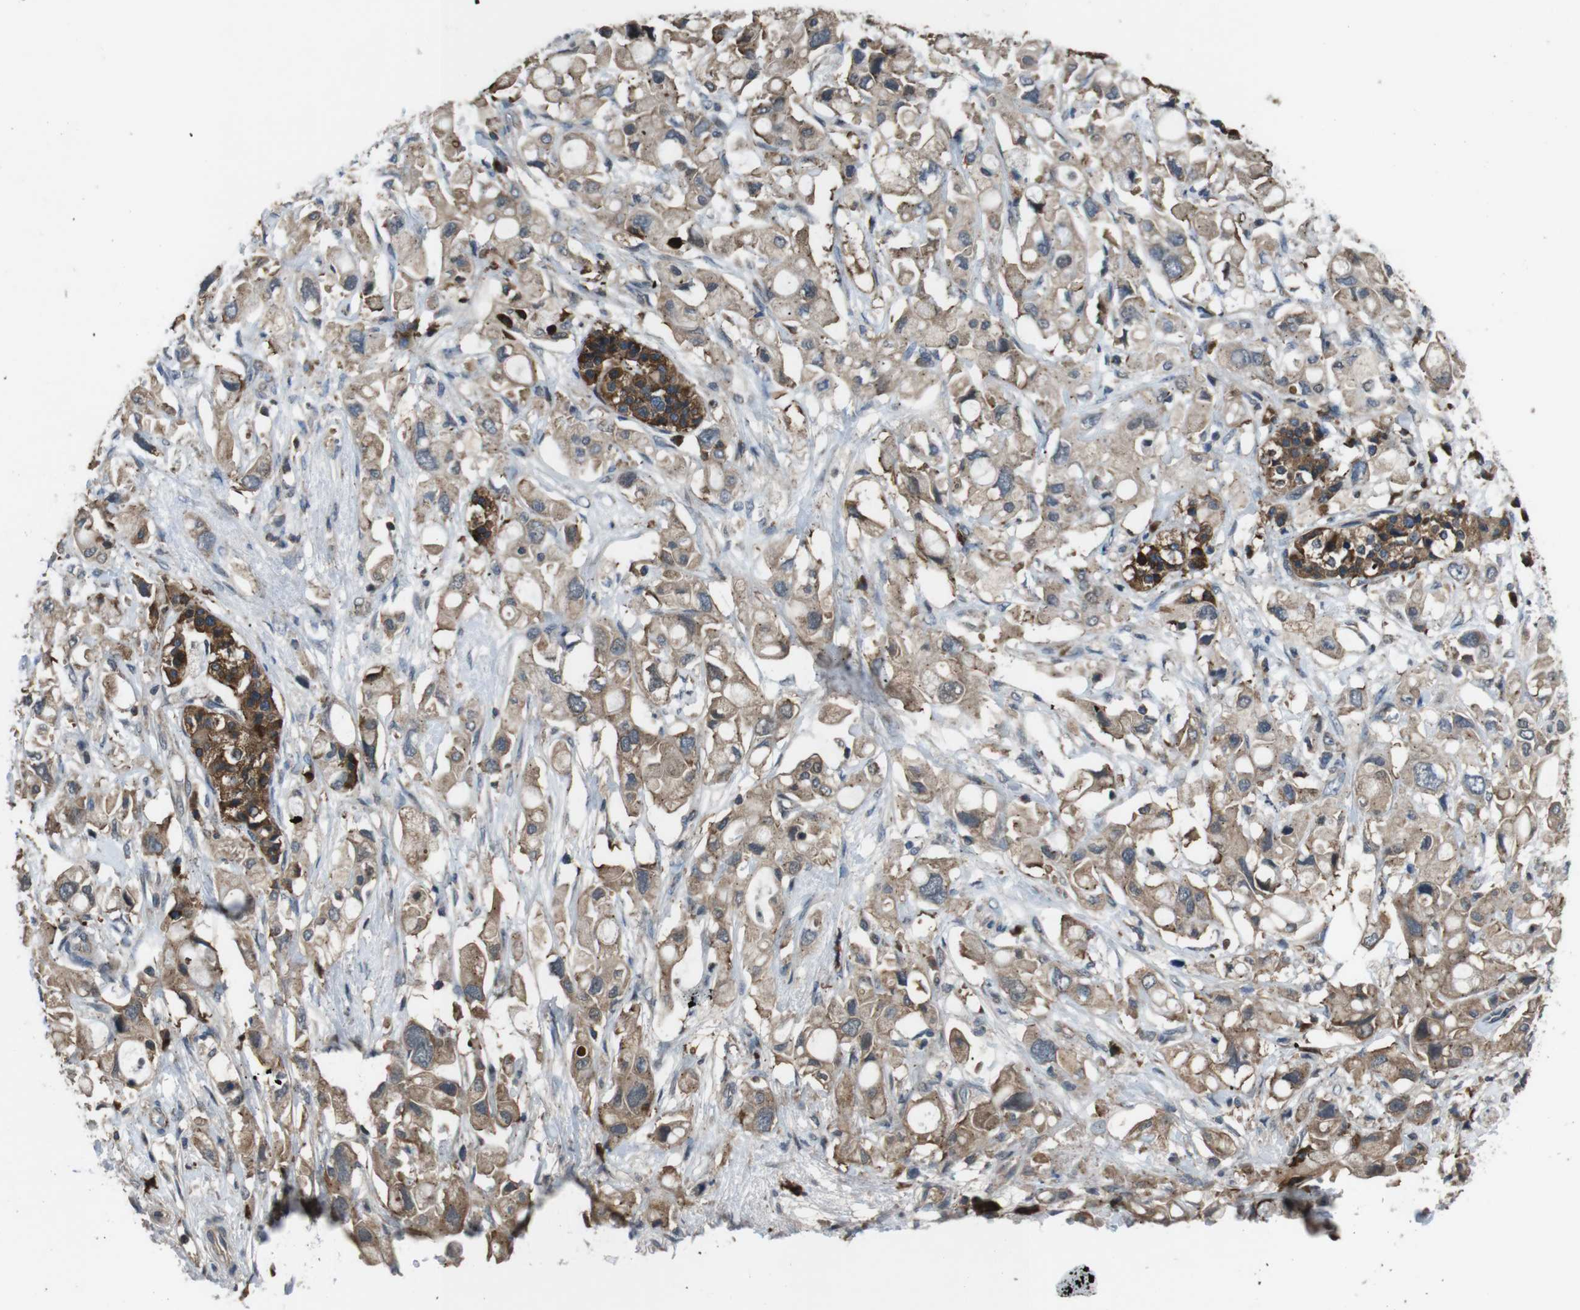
{"staining": {"intensity": "moderate", "quantity": "25%-75%", "location": "cytoplasmic/membranous"}, "tissue": "pancreatic cancer", "cell_type": "Tumor cells", "image_type": "cancer", "snomed": [{"axis": "morphology", "description": "Adenocarcinoma, NOS"}, {"axis": "topography", "description": "Pancreas"}], "caption": "Immunohistochemistry histopathology image of neoplastic tissue: human pancreatic cancer (adenocarcinoma) stained using IHC exhibits medium levels of moderate protein expression localized specifically in the cytoplasmic/membranous of tumor cells, appearing as a cytoplasmic/membranous brown color.", "gene": "SLC22A23", "patient": {"sex": "female", "age": 56}}